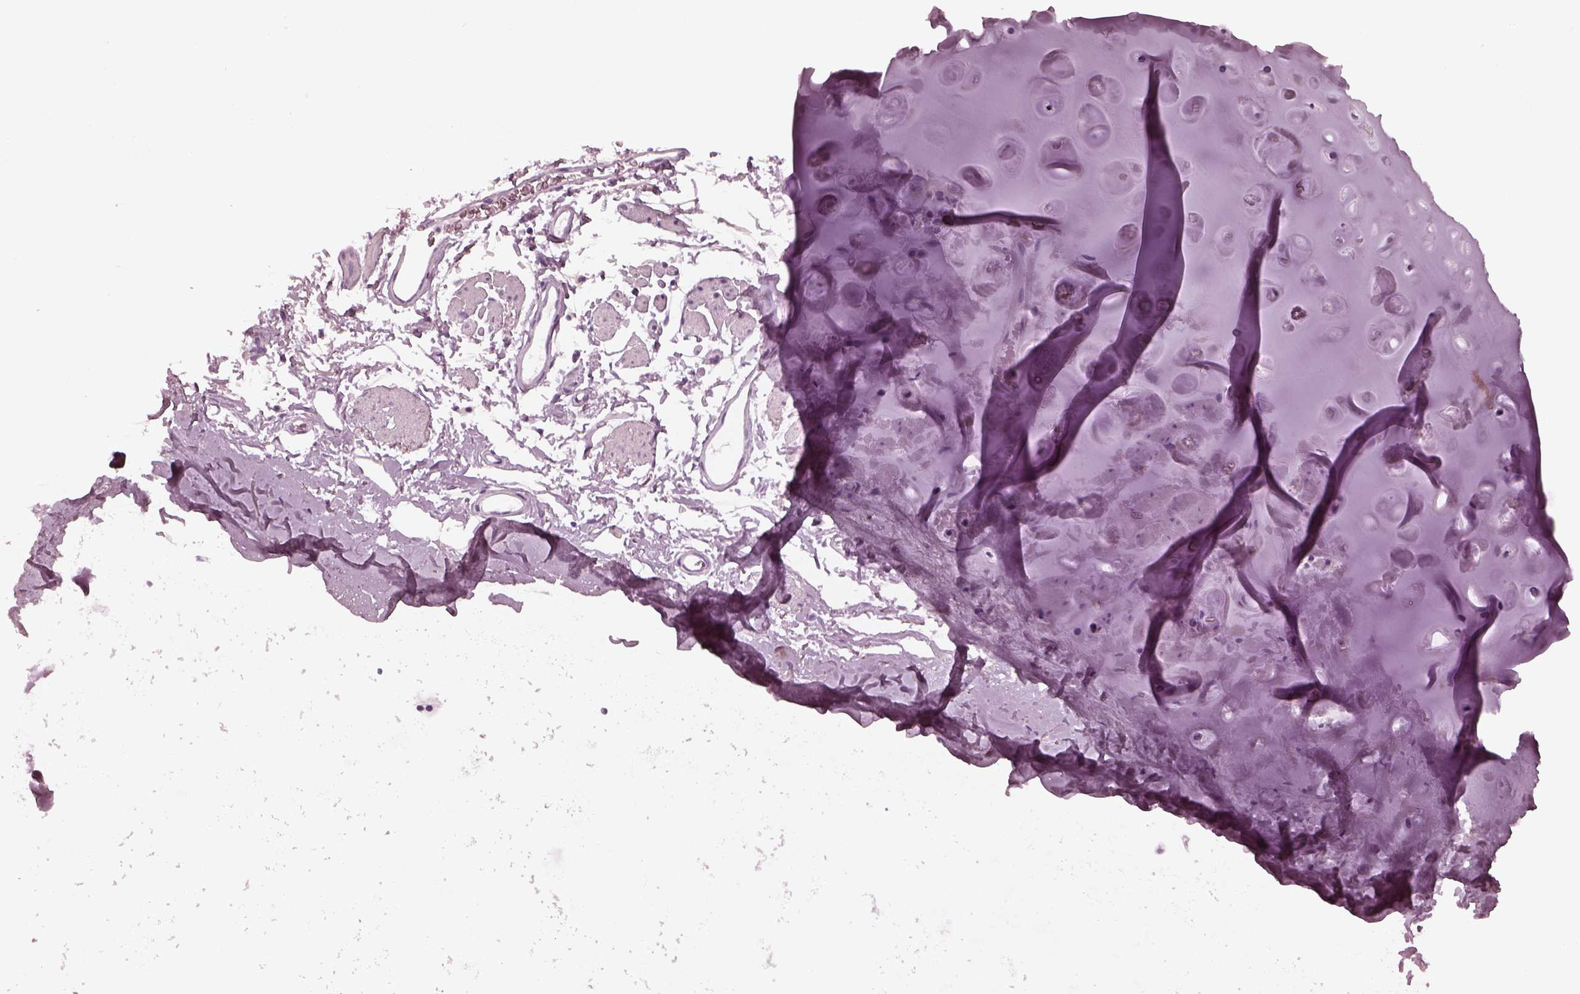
{"staining": {"intensity": "negative", "quantity": "none", "location": "none"}, "tissue": "adipose tissue", "cell_type": "Adipocytes", "image_type": "normal", "snomed": [{"axis": "morphology", "description": "Normal tissue, NOS"}, {"axis": "topography", "description": "Cartilage tissue"}, {"axis": "topography", "description": "Bronchus"}], "caption": "The immunohistochemistry histopathology image has no significant positivity in adipocytes of adipose tissue. The staining was performed using DAB to visualize the protein expression in brown, while the nuclei were stained in blue with hematoxylin (Magnification: 20x).", "gene": "GRM6", "patient": {"sex": "female", "age": 79}}